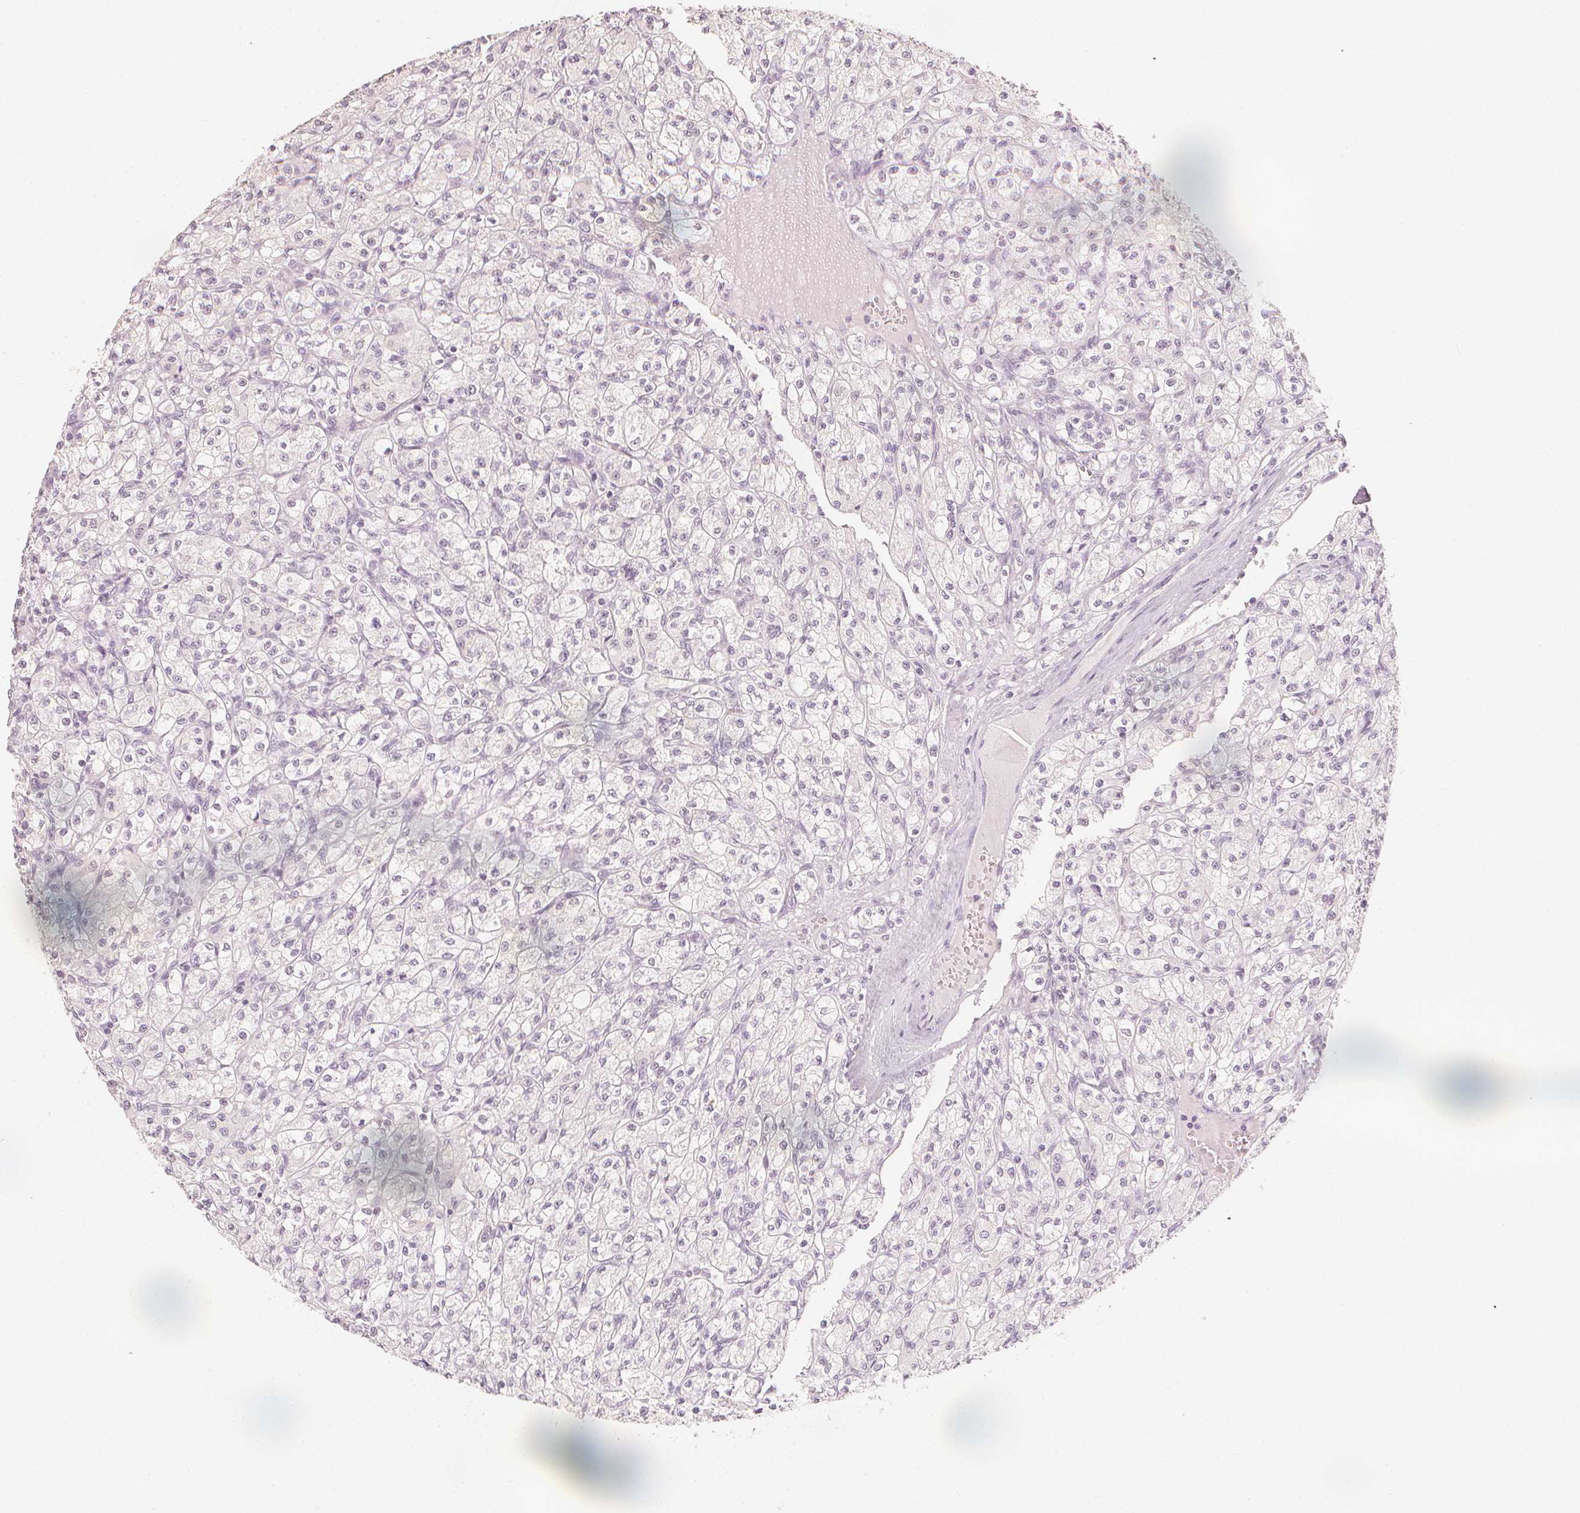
{"staining": {"intensity": "negative", "quantity": "none", "location": "none"}, "tissue": "renal cancer", "cell_type": "Tumor cells", "image_type": "cancer", "snomed": [{"axis": "morphology", "description": "Adenocarcinoma, NOS"}, {"axis": "topography", "description": "Kidney"}], "caption": "High power microscopy histopathology image of an immunohistochemistry (IHC) image of renal cancer (adenocarcinoma), revealing no significant expression in tumor cells. (Immunohistochemistry, brightfield microscopy, high magnification).", "gene": "CALB1", "patient": {"sex": "female", "age": 70}}